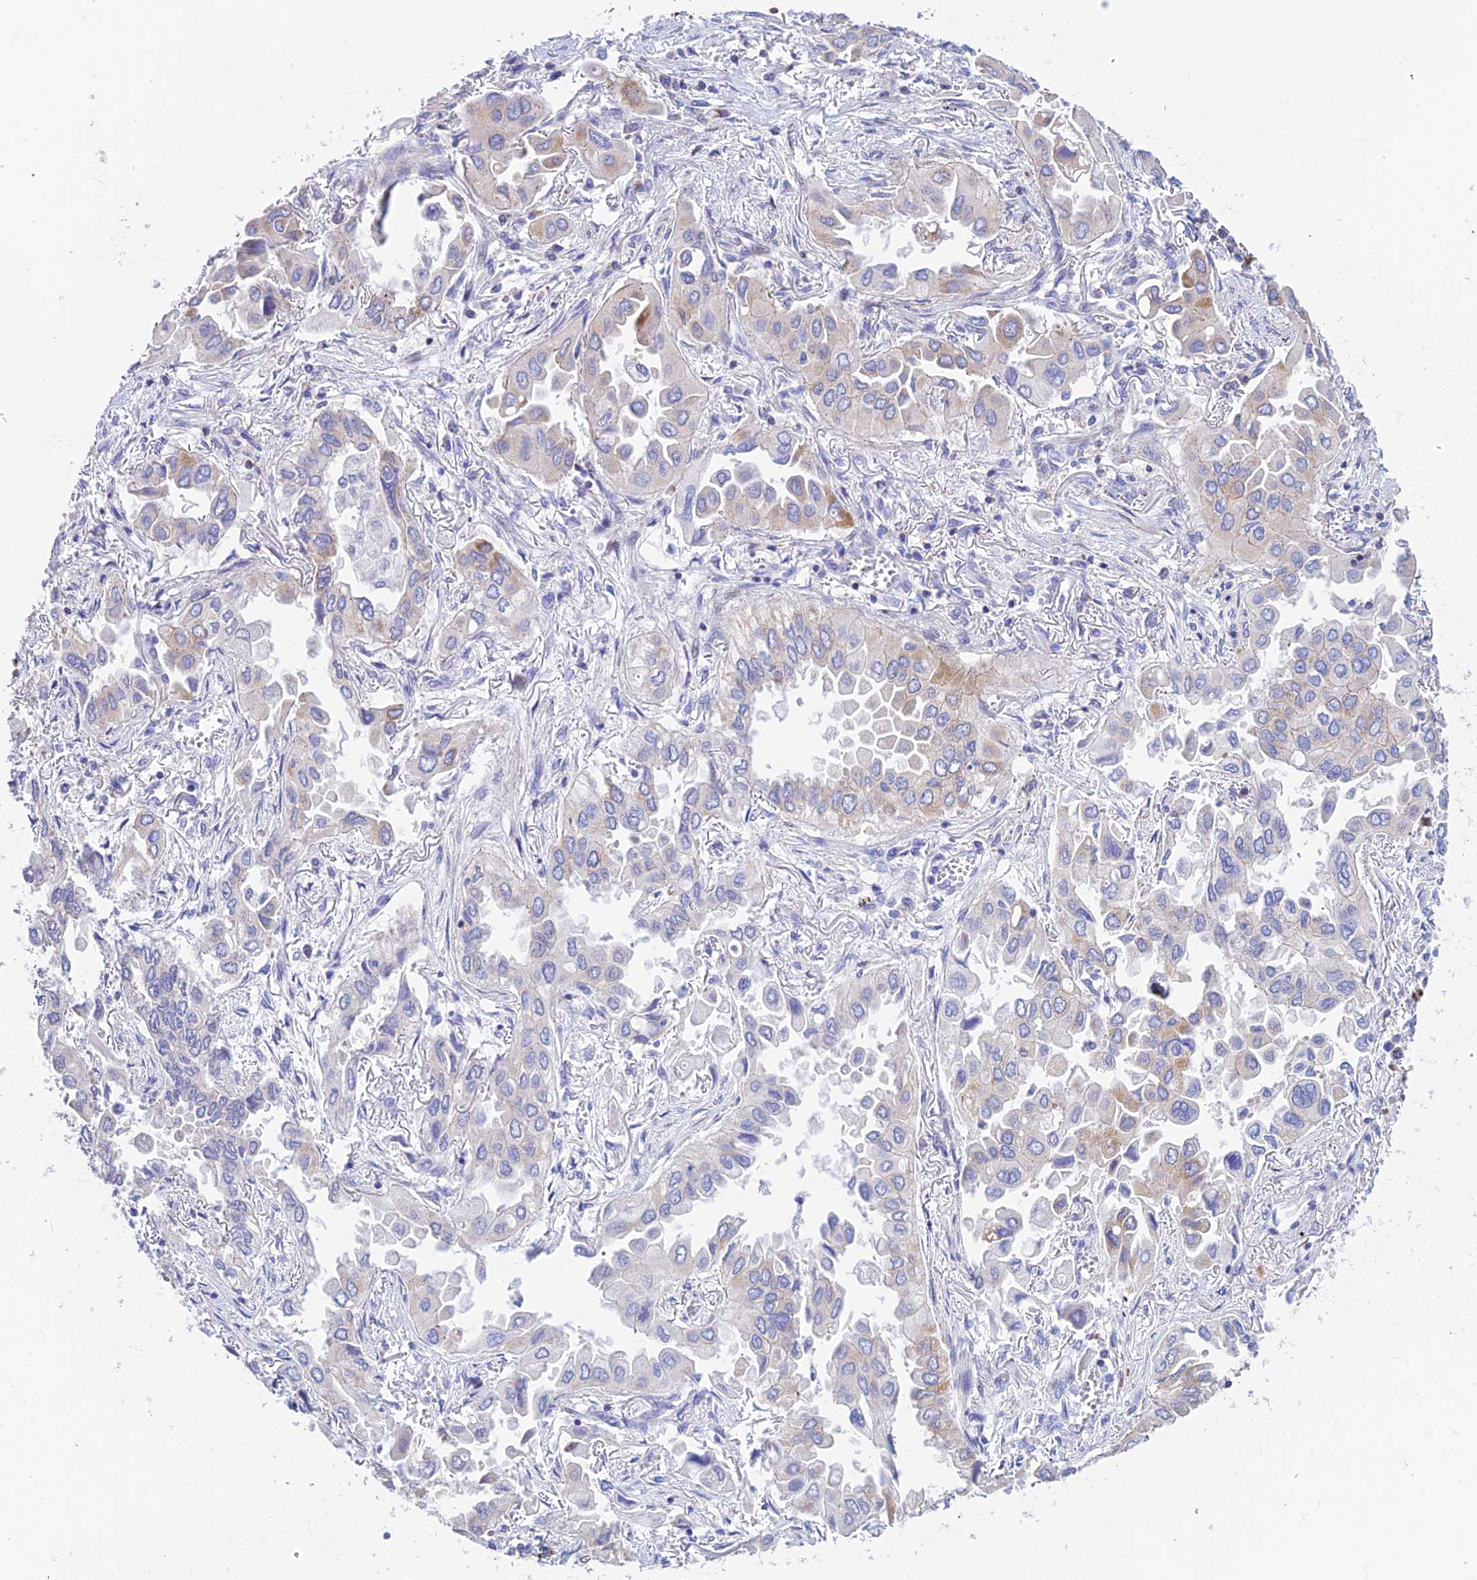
{"staining": {"intensity": "weak", "quantity": "<25%", "location": "cytoplasmic/membranous"}, "tissue": "lung cancer", "cell_type": "Tumor cells", "image_type": "cancer", "snomed": [{"axis": "morphology", "description": "Adenocarcinoma, NOS"}, {"axis": "topography", "description": "Lung"}], "caption": "Immunohistochemistry of lung cancer (adenocarcinoma) reveals no expression in tumor cells. Brightfield microscopy of immunohistochemistry (IHC) stained with DAB (brown) and hematoxylin (blue), captured at high magnification.", "gene": "PRIM1", "patient": {"sex": "female", "age": 76}}